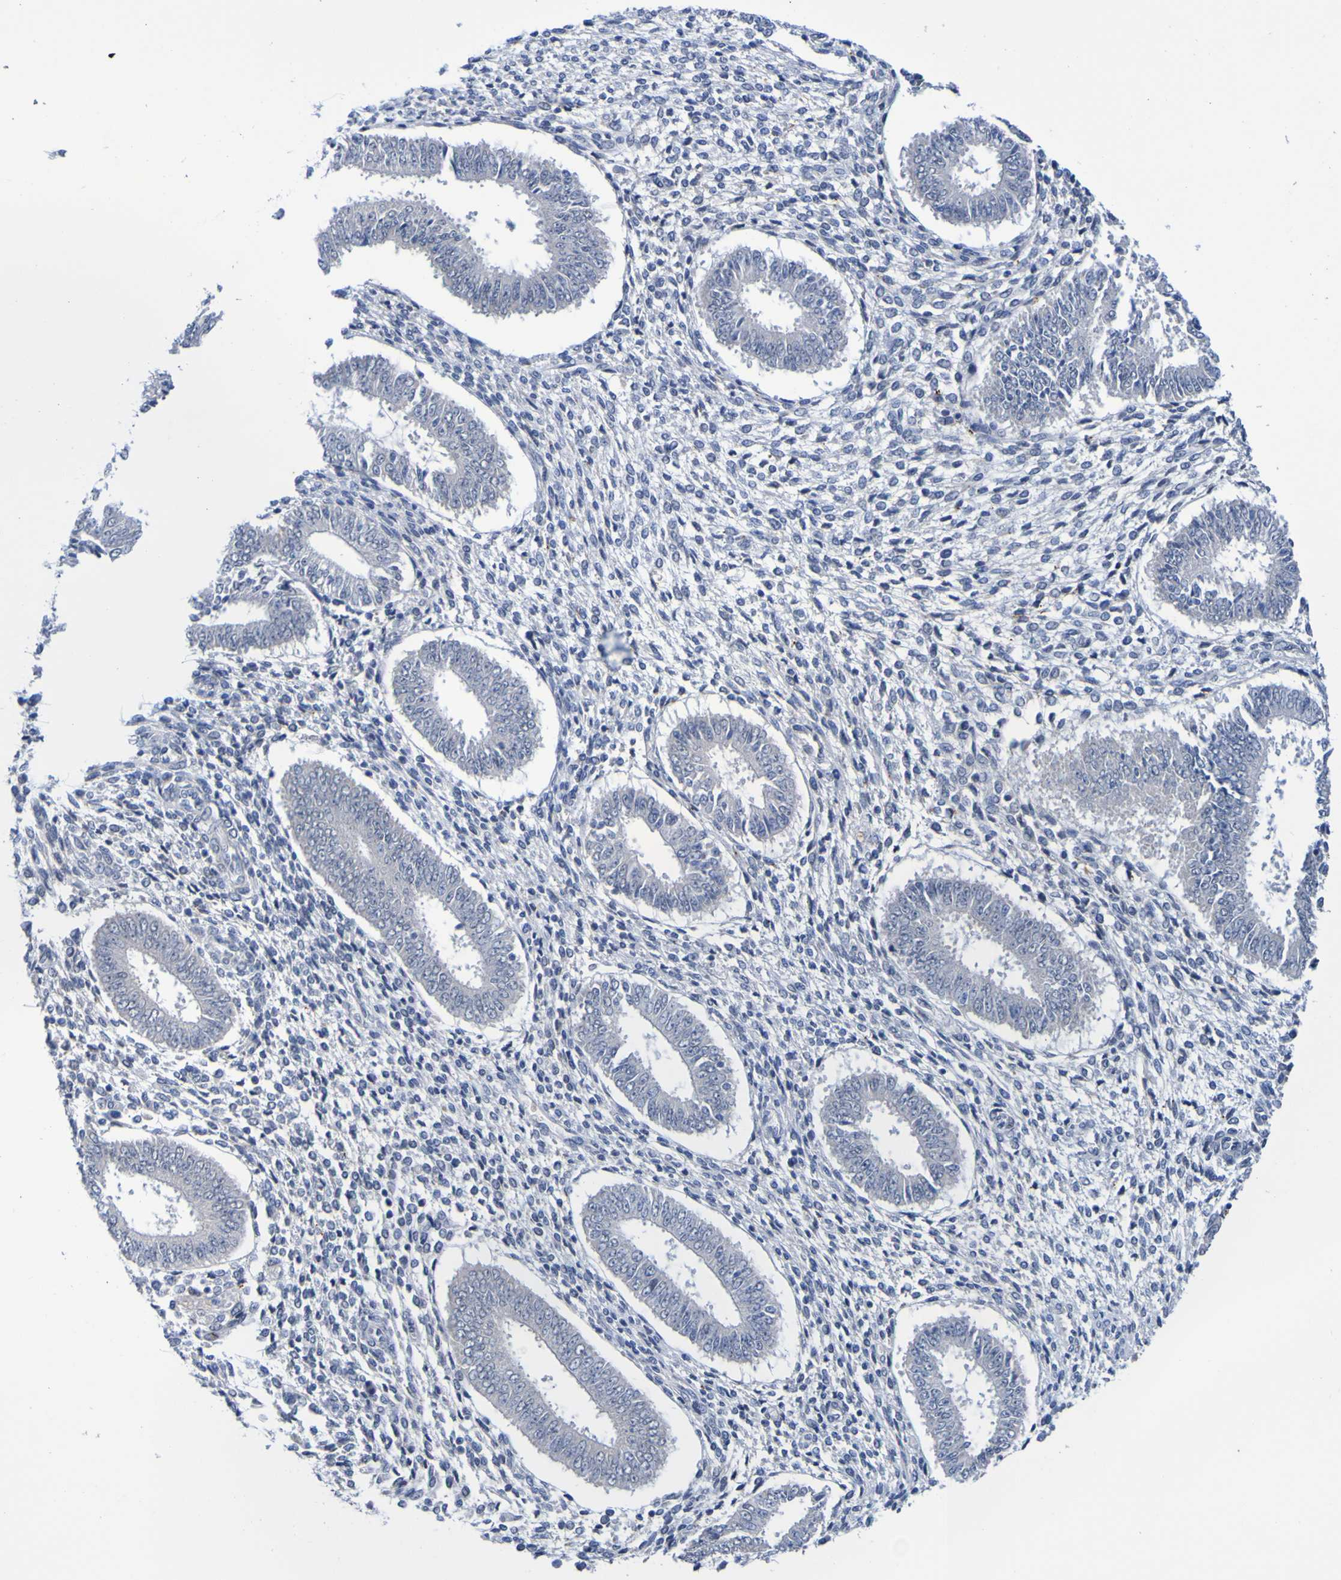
{"staining": {"intensity": "negative", "quantity": "none", "location": "none"}, "tissue": "endometrium", "cell_type": "Cells in endometrial stroma", "image_type": "normal", "snomed": [{"axis": "morphology", "description": "Normal tissue, NOS"}, {"axis": "topography", "description": "Endometrium"}], "caption": "Photomicrograph shows no protein positivity in cells in endometrial stroma of normal endometrium. (IHC, brightfield microscopy, high magnification).", "gene": "VMA21", "patient": {"sex": "female", "age": 35}}